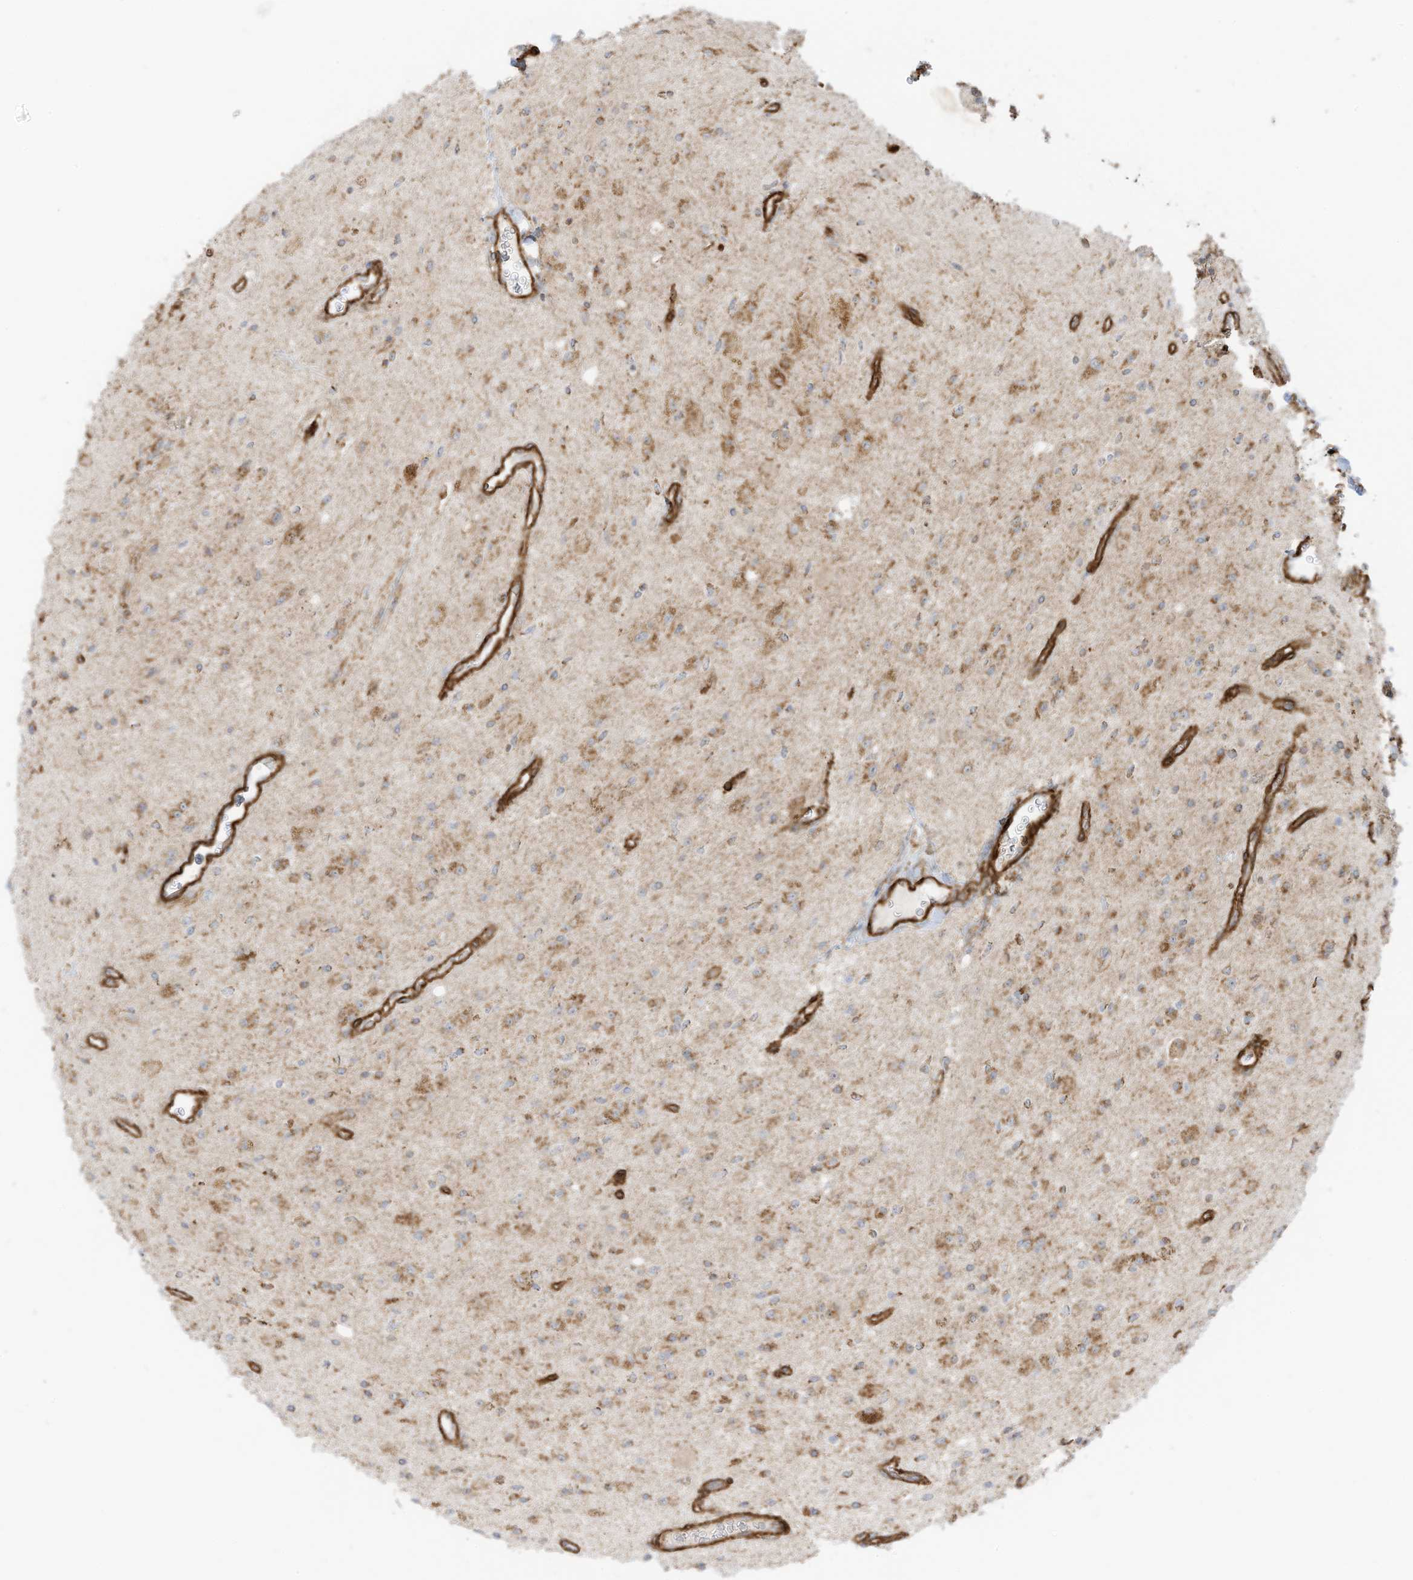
{"staining": {"intensity": "weak", "quantity": "25%-75%", "location": "cytoplasmic/membranous"}, "tissue": "glioma", "cell_type": "Tumor cells", "image_type": "cancer", "snomed": [{"axis": "morphology", "description": "Glioma, malignant, High grade"}, {"axis": "topography", "description": "Brain"}], "caption": "Human malignant glioma (high-grade) stained with a protein marker reveals weak staining in tumor cells.", "gene": "ABCB7", "patient": {"sex": "male", "age": 34}}